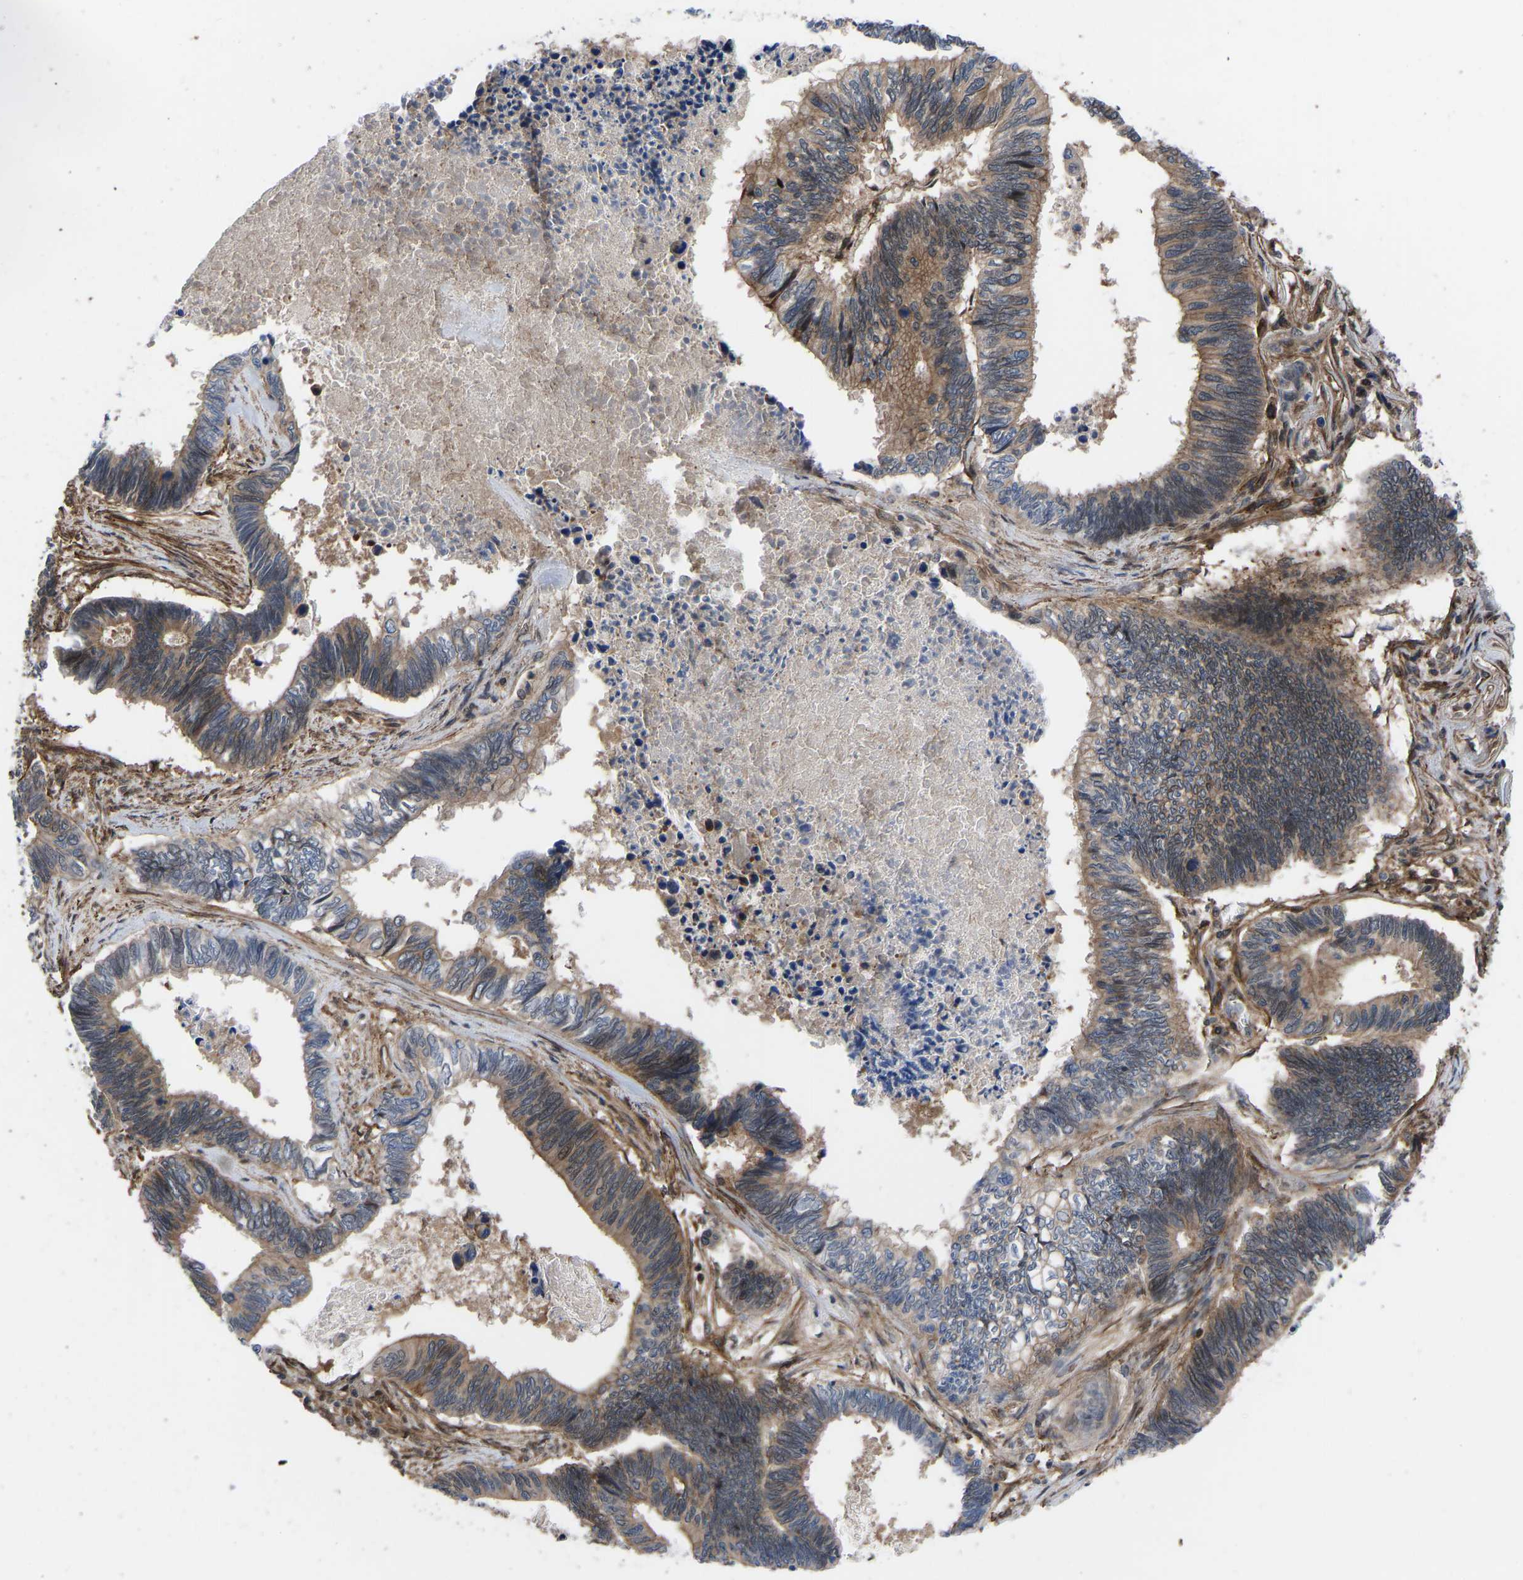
{"staining": {"intensity": "moderate", "quantity": ">75%", "location": "cytoplasmic/membranous"}, "tissue": "pancreatic cancer", "cell_type": "Tumor cells", "image_type": "cancer", "snomed": [{"axis": "morphology", "description": "Adenocarcinoma, NOS"}, {"axis": "topography", "description": "Pancreas"}], "caption": "Human adenocarcinoma (pancreatic) stained with a protein marker exhibits moderate staining in tumor cells.", "gene": "CYP7B1", "patient": {"sex": "female", "age": 70}}